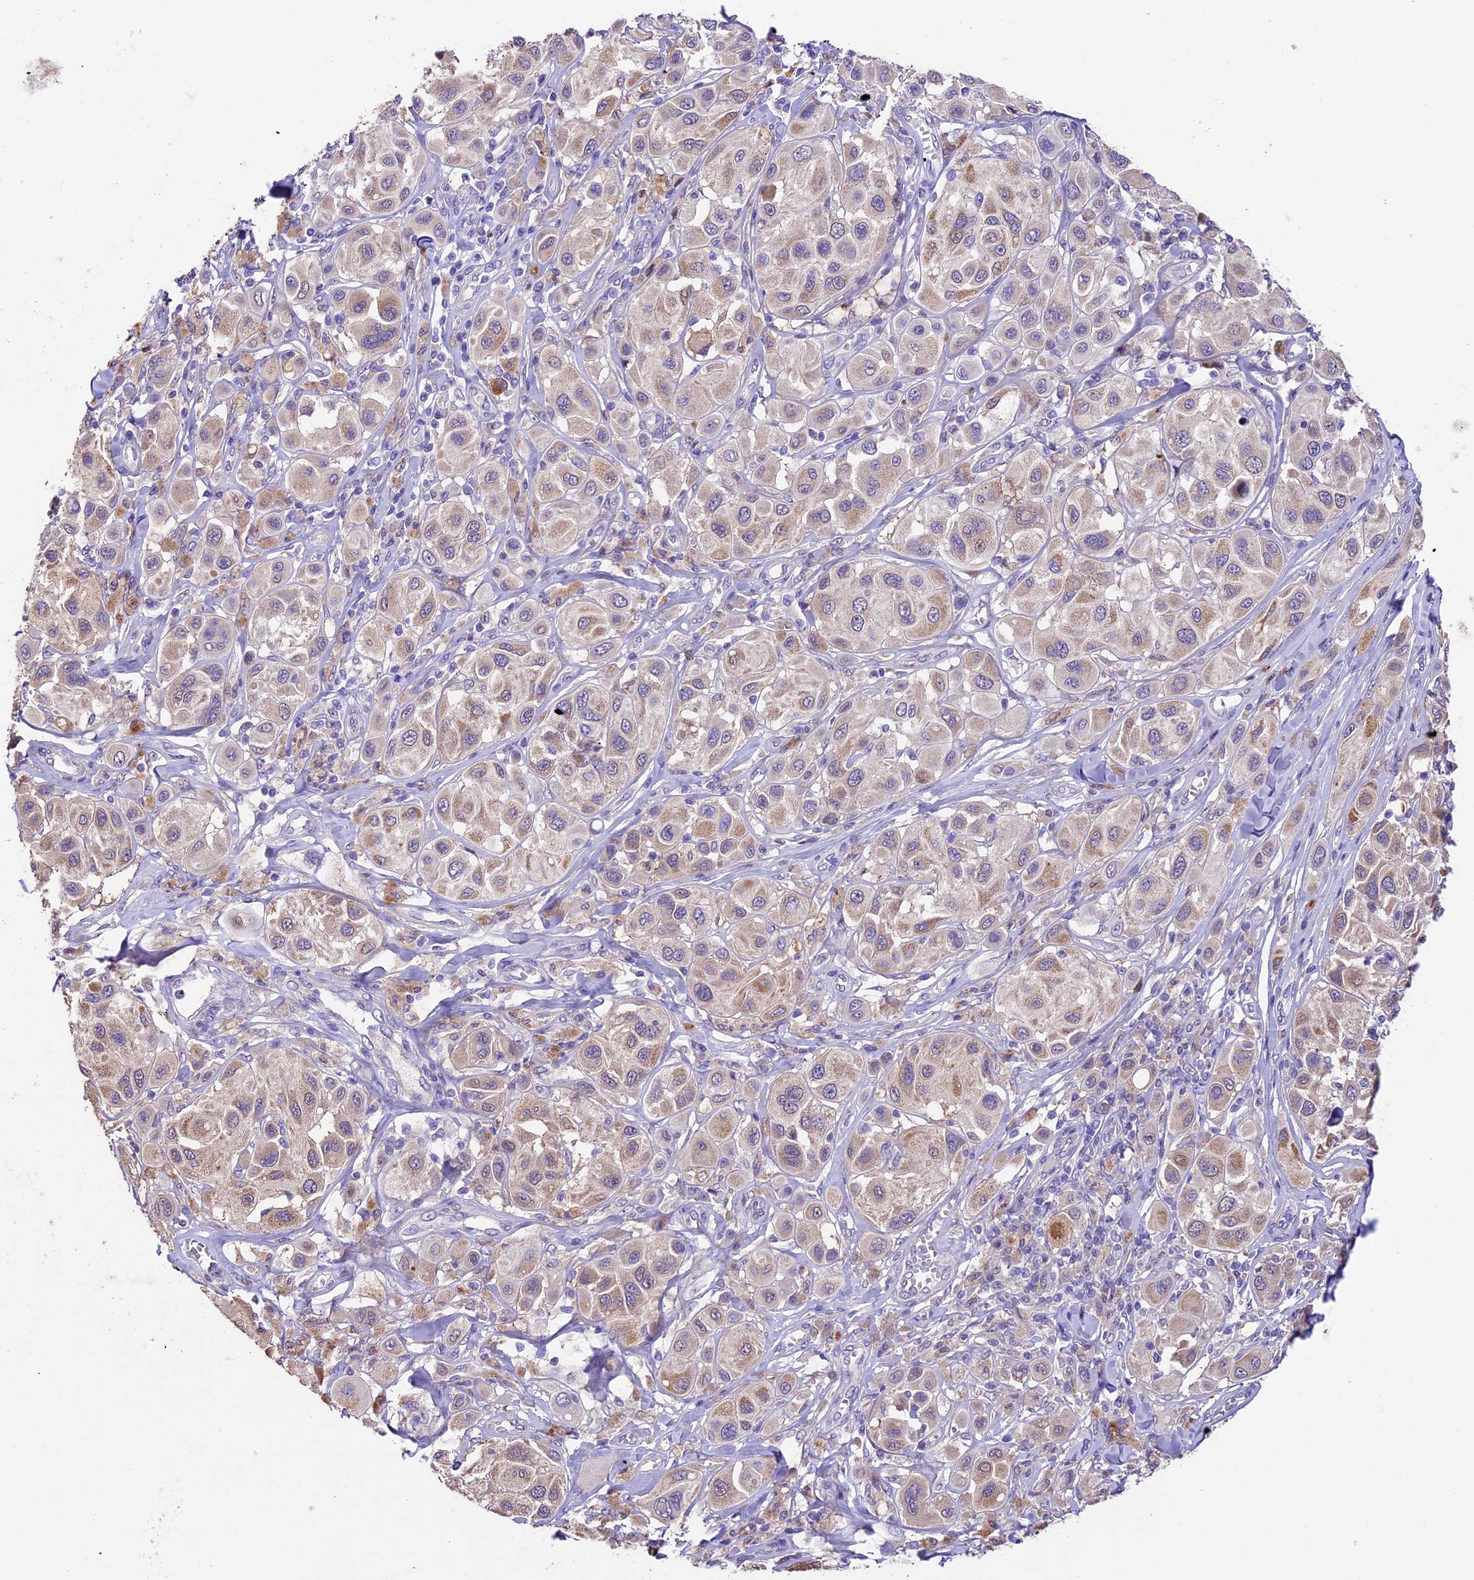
{"staining": {"intensity": "weak", "quantity": "25%-75%", "location": "cytoplasmic/membranous"}, "tissue": "melanoma", "cell_type": "Tumor cells", "image_type": "cancer", "snomed": [{"axis": "morphology", "description": "Malignant melanoma, Metastatic site"}, {"axis": "topography", "description": "Skin"}], "caption": "Brown immunohistochemical staining in human melanoma exhibits weak cytoplasmic/membranous expression in approximately 25%-75% of tumor cells.", "gene": "SBNO2", "patient": {"sex": "male", "age": 41}}